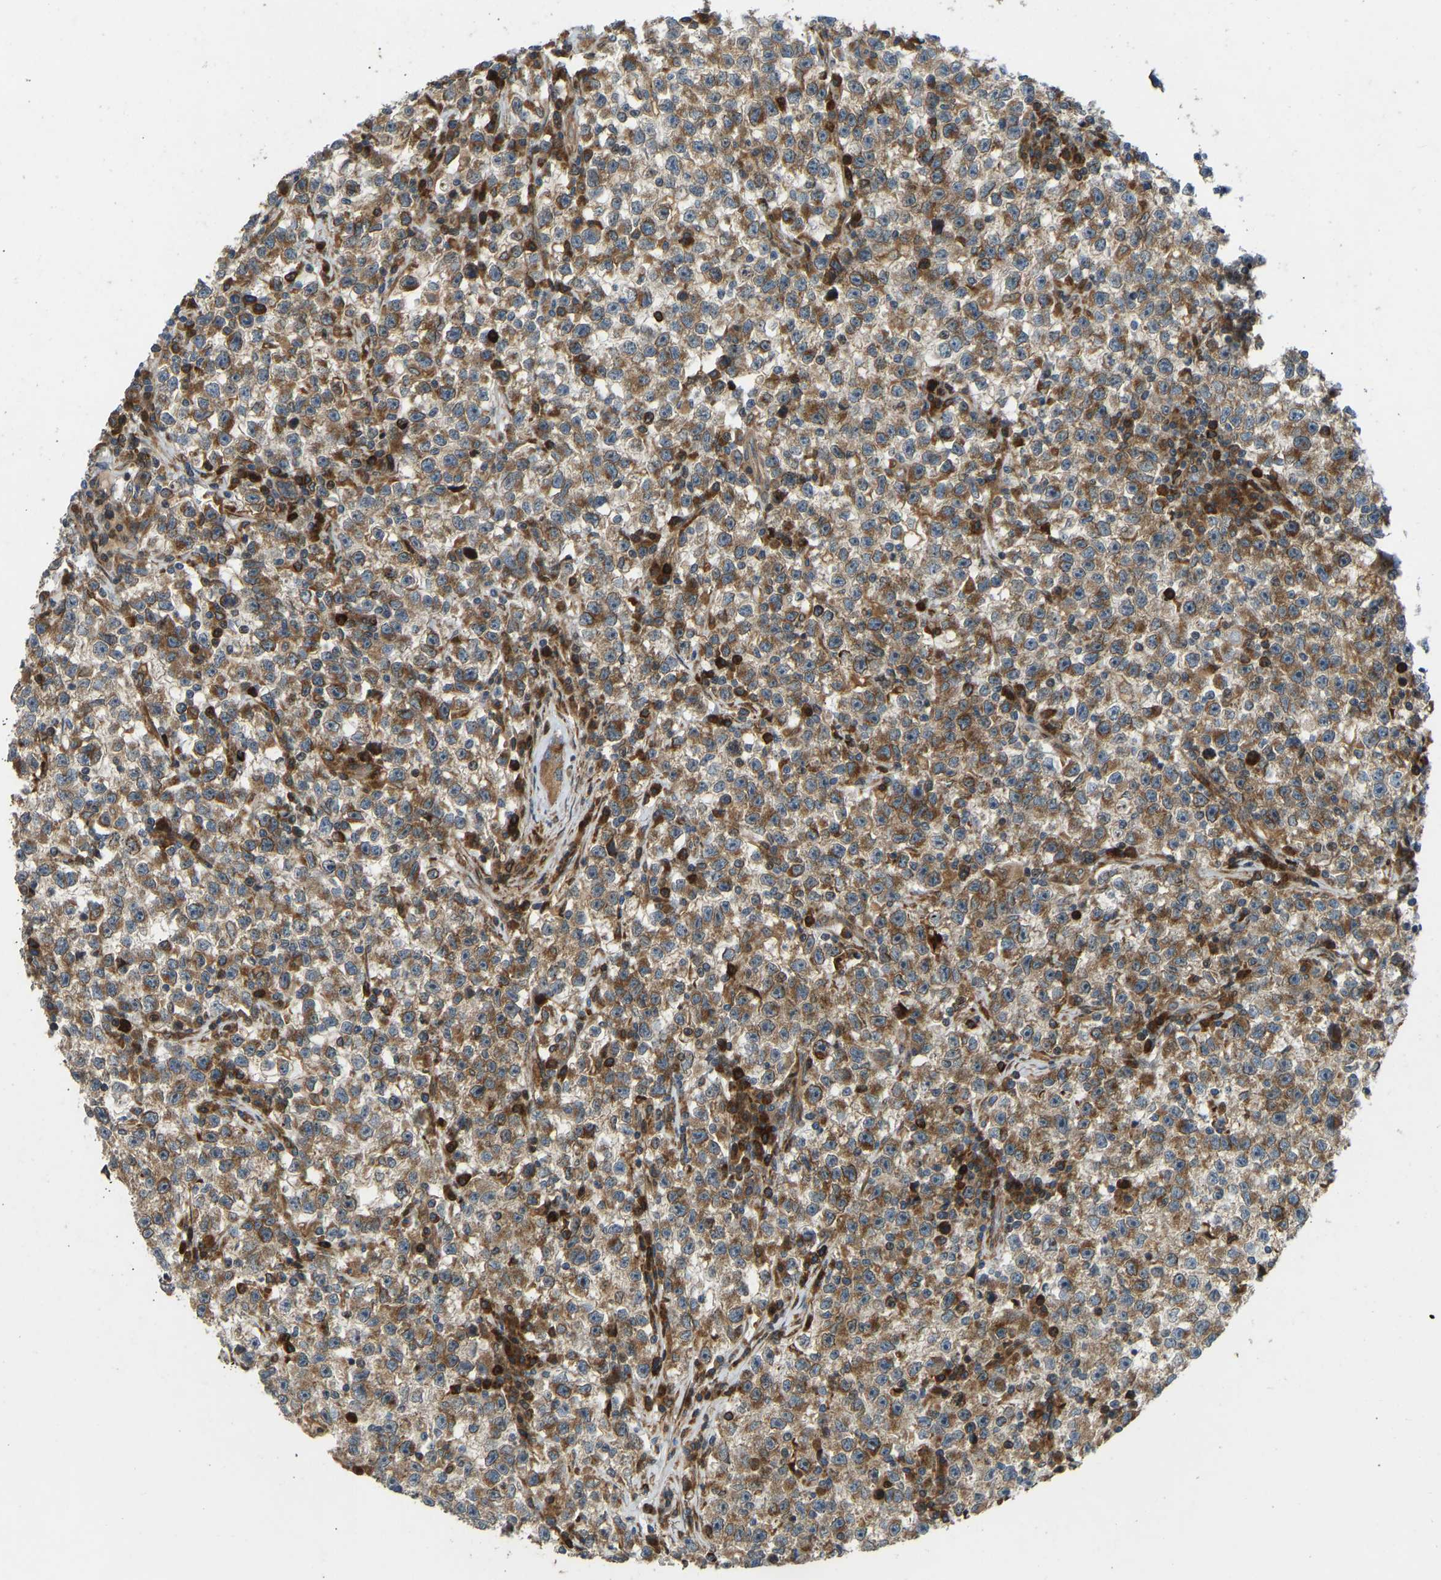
{"staining": {"intensity": "moderate", "quantity": ">75%", "location": "cytoplasmic/membranous"}, "tissue": "testis cancer", "cell_type": "Tumor cells", "image_type": "cancer", "snomed": [{"axis": "morphology", "description": "Seminoma, NOS"}, {"axis": "topography", "description": "Testis"}], "caption": "A high-resolution image shows immunohistochemistry (IHC) staining of seminoma (testis), which demonstrates moderate cytoplasmic/membranous positivity in about >75% of tumor cells.", "gene": "OS9", "patient": {"sex": "male", "age": 22}}